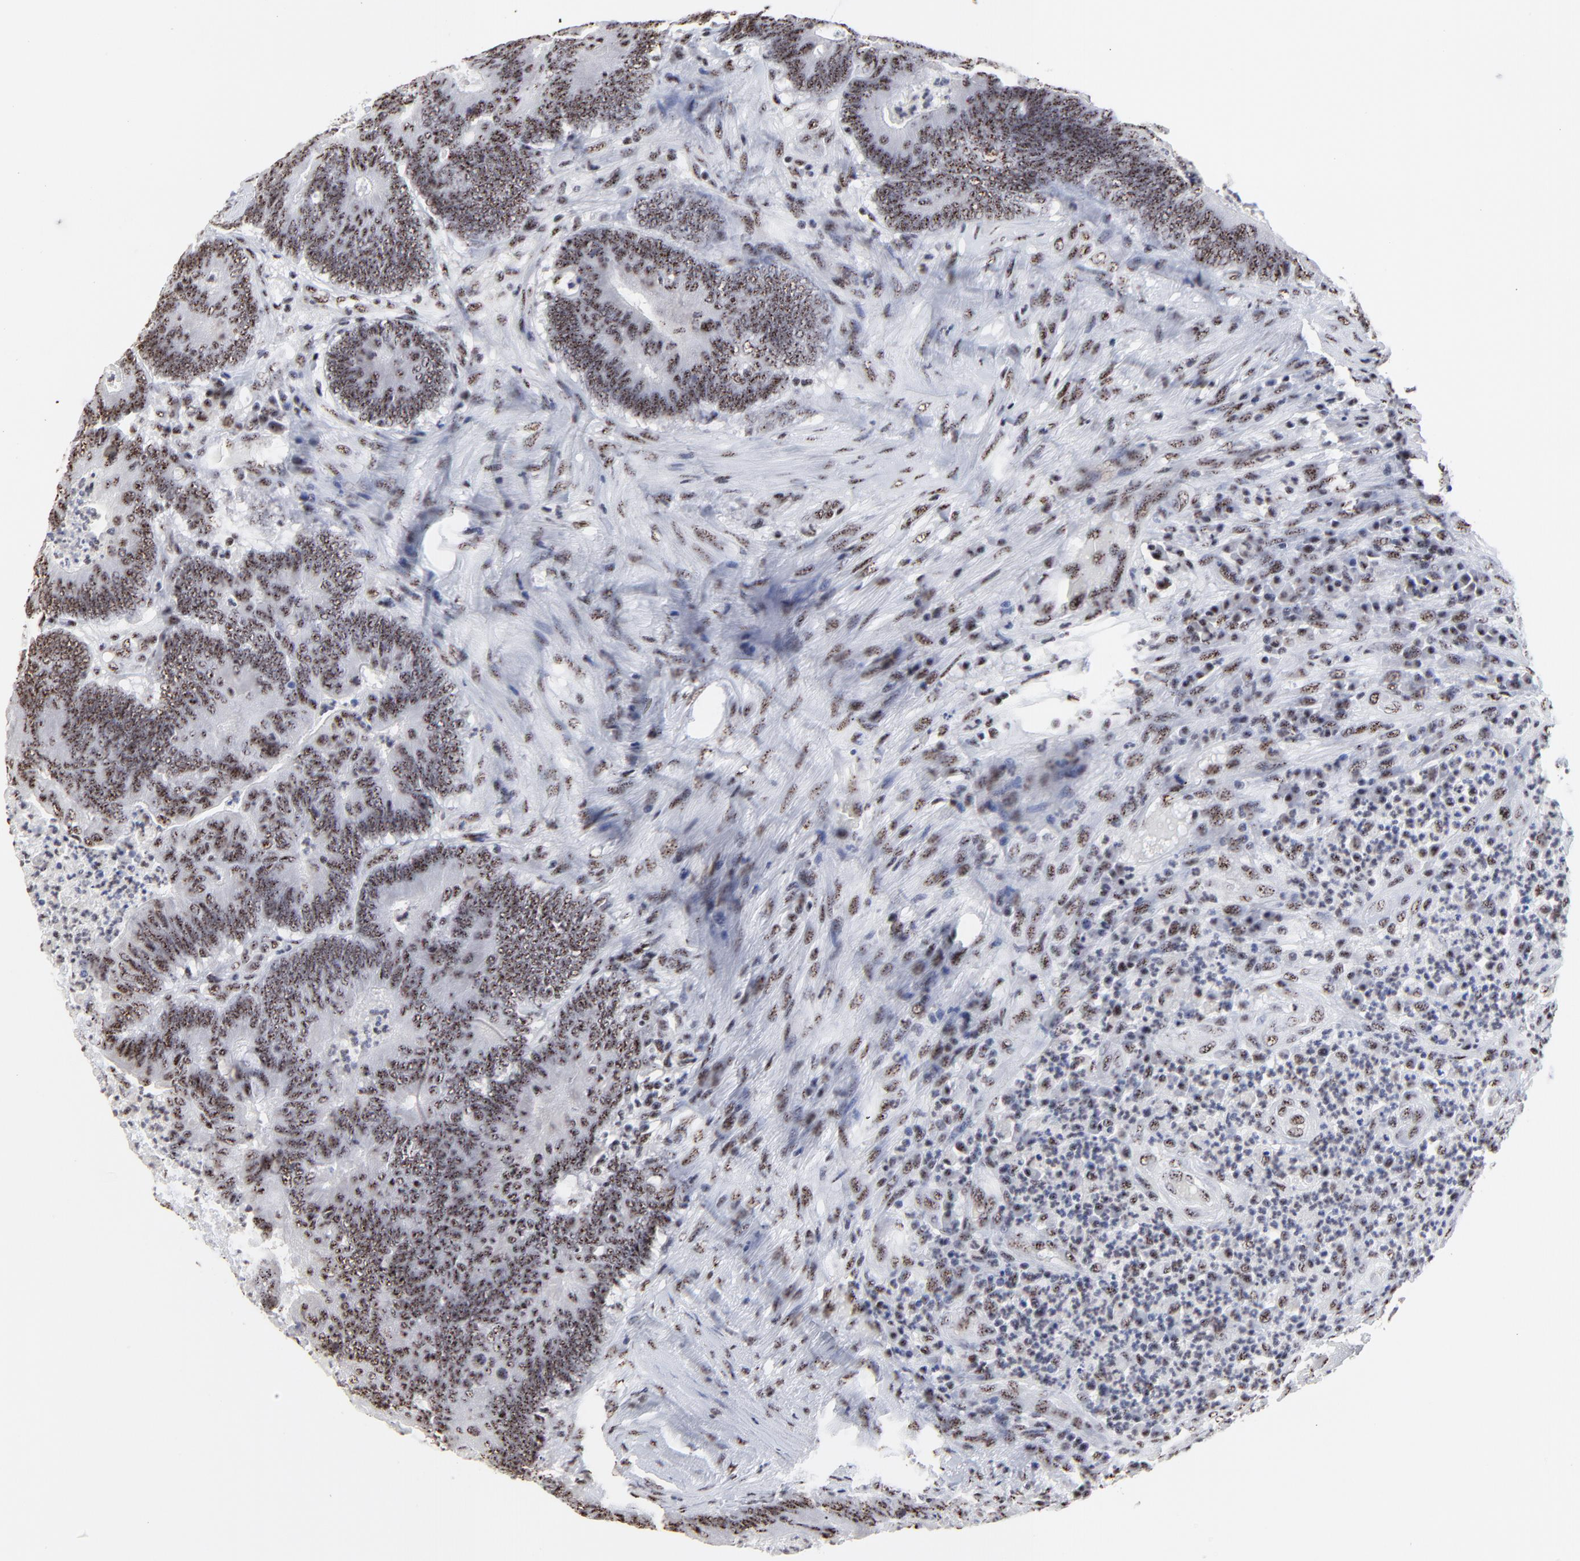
{"staining": {"intensity": "moderate", "quantity": ">75%", "location": "nuclear"}, "tissue": "colorectal cancer", "cell_type": "Tumor cells", "image_type": "cancer", "snomed": [{"axis": "morphology", "description": "Adenocarcinoma, NOS"}, {"axis": "topography", "description": "Colon"}], "caption": "Immunohistochemistry (DAB (3,3'-diaminobenzidine)) staining of human colorectal adenocarcinoma exhibits moderate nuclear protein staining in approximately >75% of tumor cells. (Stains: DAB (3,3'-diaminobenzidine) in brown, nuclei in blue, Microscopy: brightfield microscopy at high magnification).", "gene": "MBD4", "patient": {"sex": "male", "age": 65}}